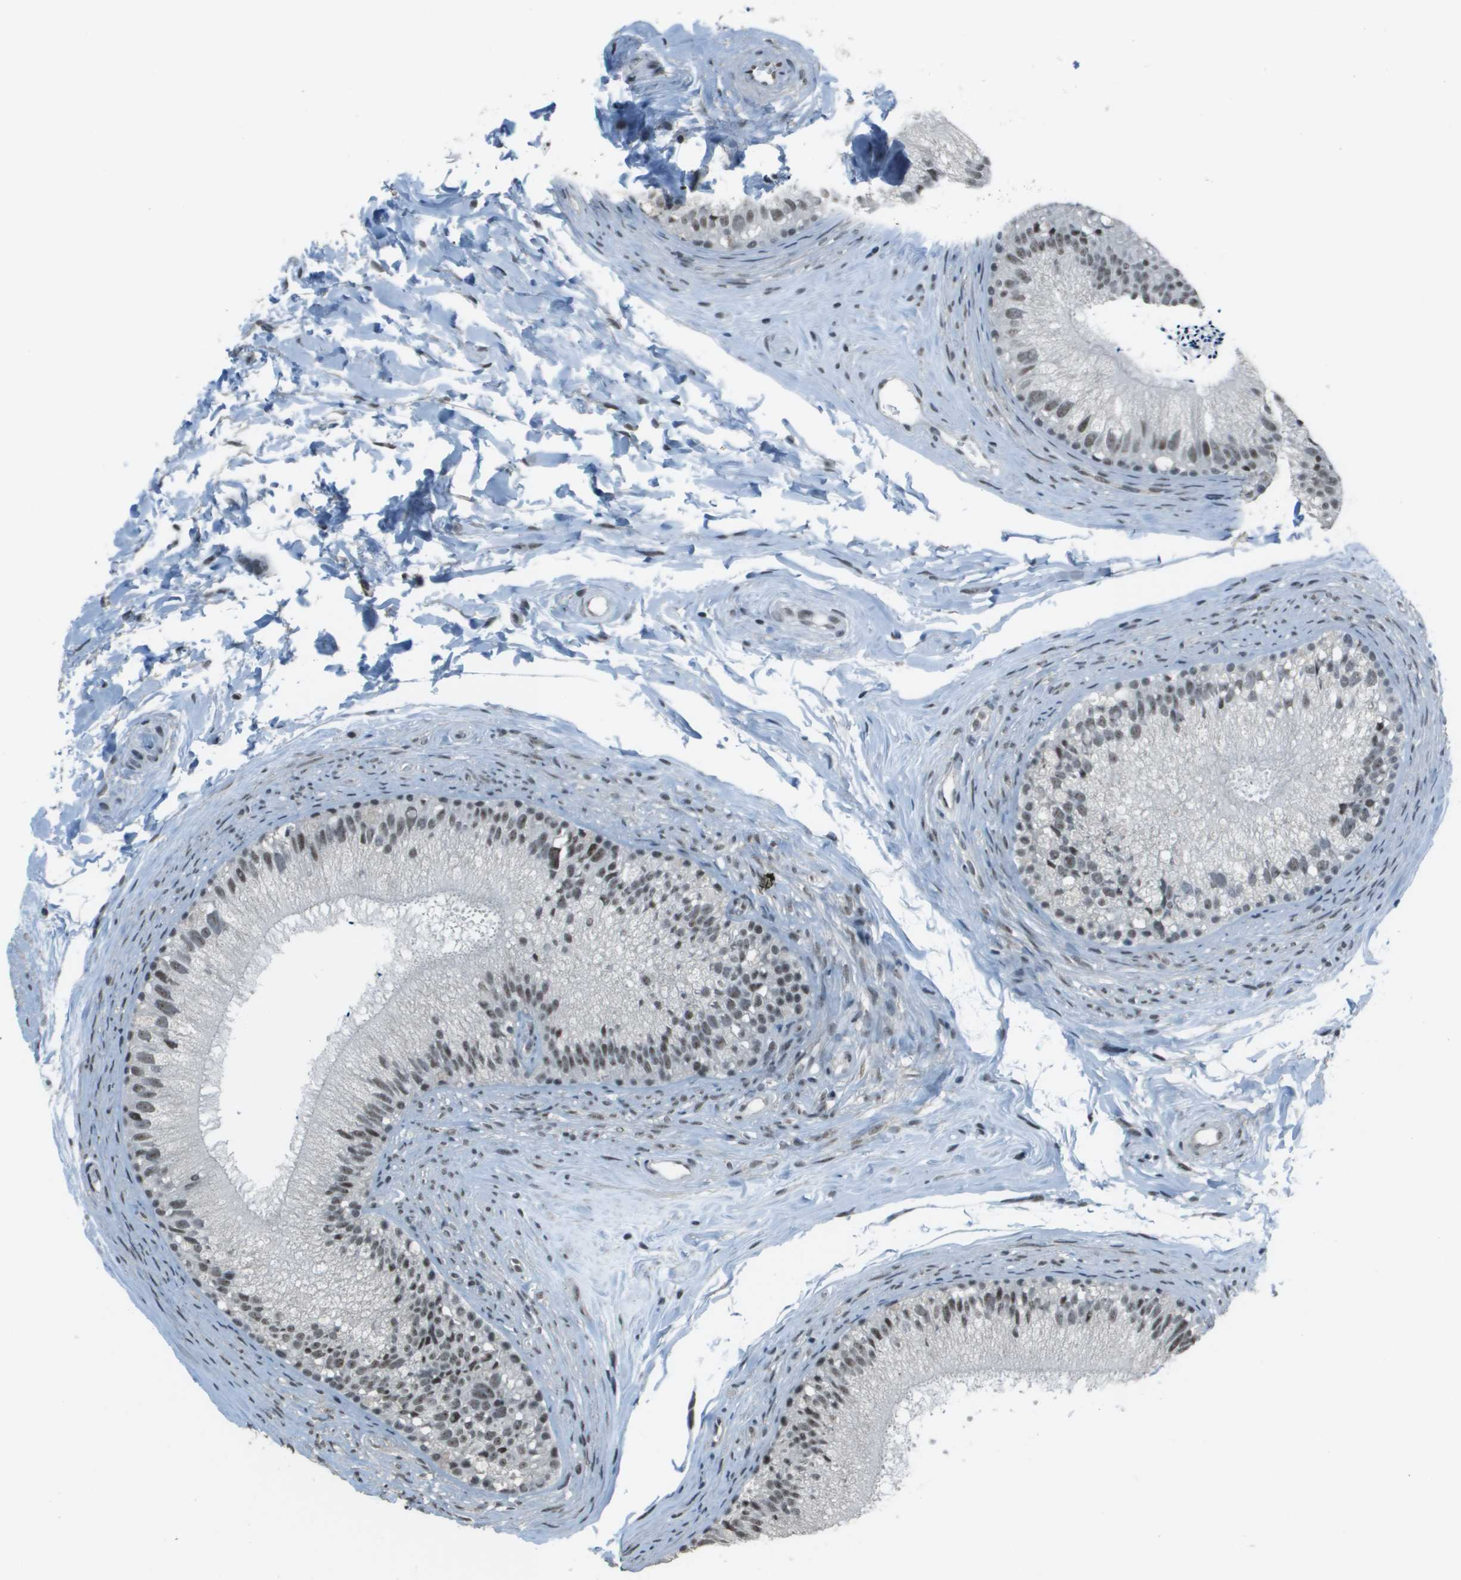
{"staining": {"intensity": "weak", "quantity": "25%-75%", "location": "nuclear"}, "tissue": "epididymis", "cell_type": "Glandular cells", "image_type": "normal", "snomed": [{"axis": "morphology", "description": "Normal tissue, NOS"}, {"axis": "topography", "description": "Epididymis"}], "caption": "Immunohistochemical staining of unremarkable epididymis displays low levels of weak nuclear staining in approximately 25%-75% of glandular cells.", "gene": "DEPDC1", "patient": {"sex": "male", "age": 56}}